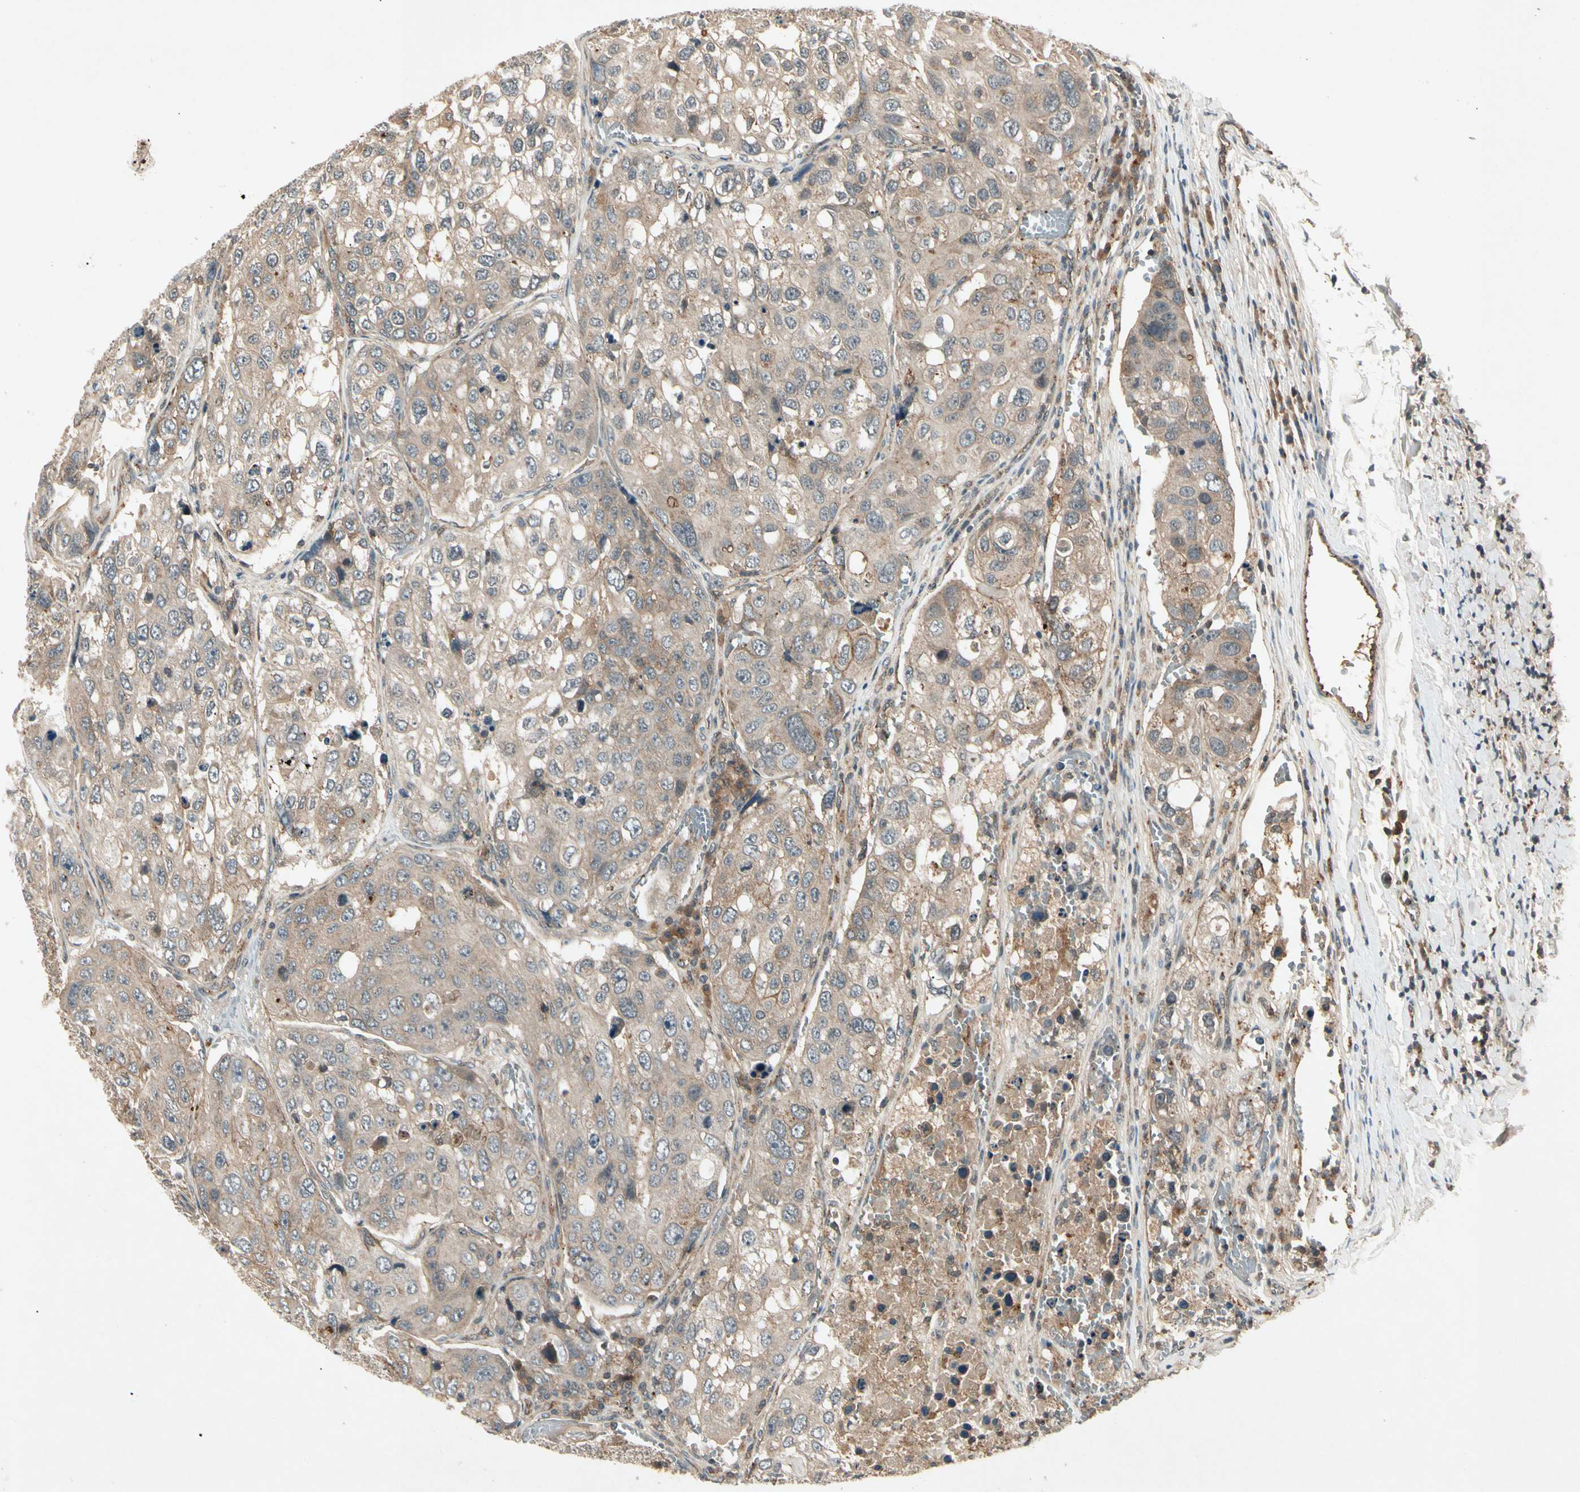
{"staining": {"intensity": "weak", "quantity": ">75%", "location": "cytoplasmic/membranous"}, "tissue": "urothelial cancer", "cell_type": "Tumor cells", "image_type": "cancer", "snomed": [{"axis": "morphology", "description": "Urothelial carcinoma, High grade"}, {"axis": "topography", "description": "Lymph node"}, {"axis": "topography", "description": "Urinary bladder"}], "caption": "DAB (3,3'-diaminobenzidine) immunohistochemical staining of urothelial carcinoma (high-grade) exhibits weak cytoplasmic/membranous protein positivity in about >75% of tumor cells.", "gene": "FLOT1", "patient": {"sex": "male", "age": 51}}